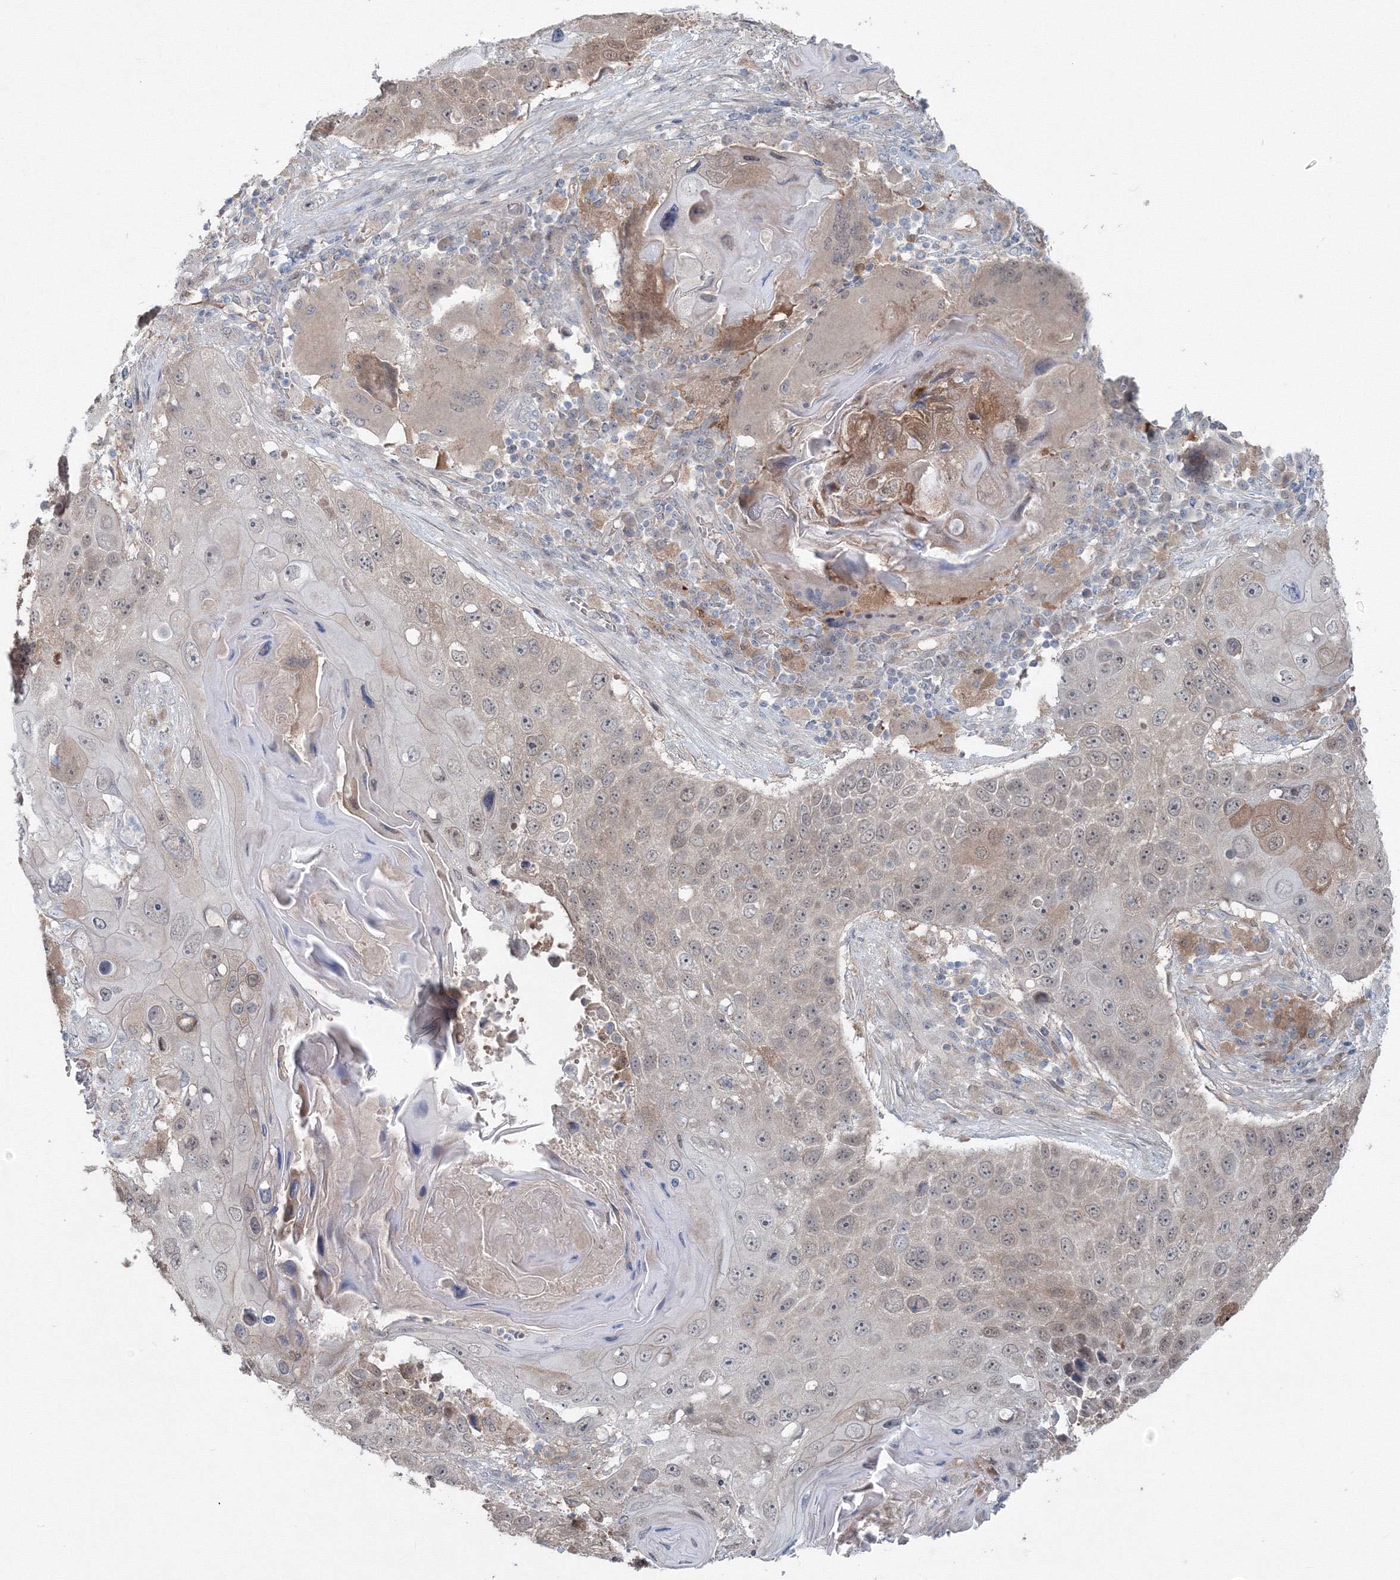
{"staining": {"intensity": "weak", "quantity": "25%-75%", "location": "cytoplasmic/membranous"}, "tissue": "lung cancer", "cell_type": "Tumor cells", "image_type": "cancer", "snomed": [{"axis": "morphology", "description": "Squamous cell carcinoma, NOS"}, {"axis": "topography", "description": "Lung"}], "caption": "DAB (3,3'-diaminobenzidine) immunohistochemical staining of lung cancer (squamous cell carcinoma) shows weak cytoplasmic/membranous protein expression in approximately 25%-75% of tumor cells.", "gene": "MKRN2", "patient": {"sex": "male", "age": 61}}